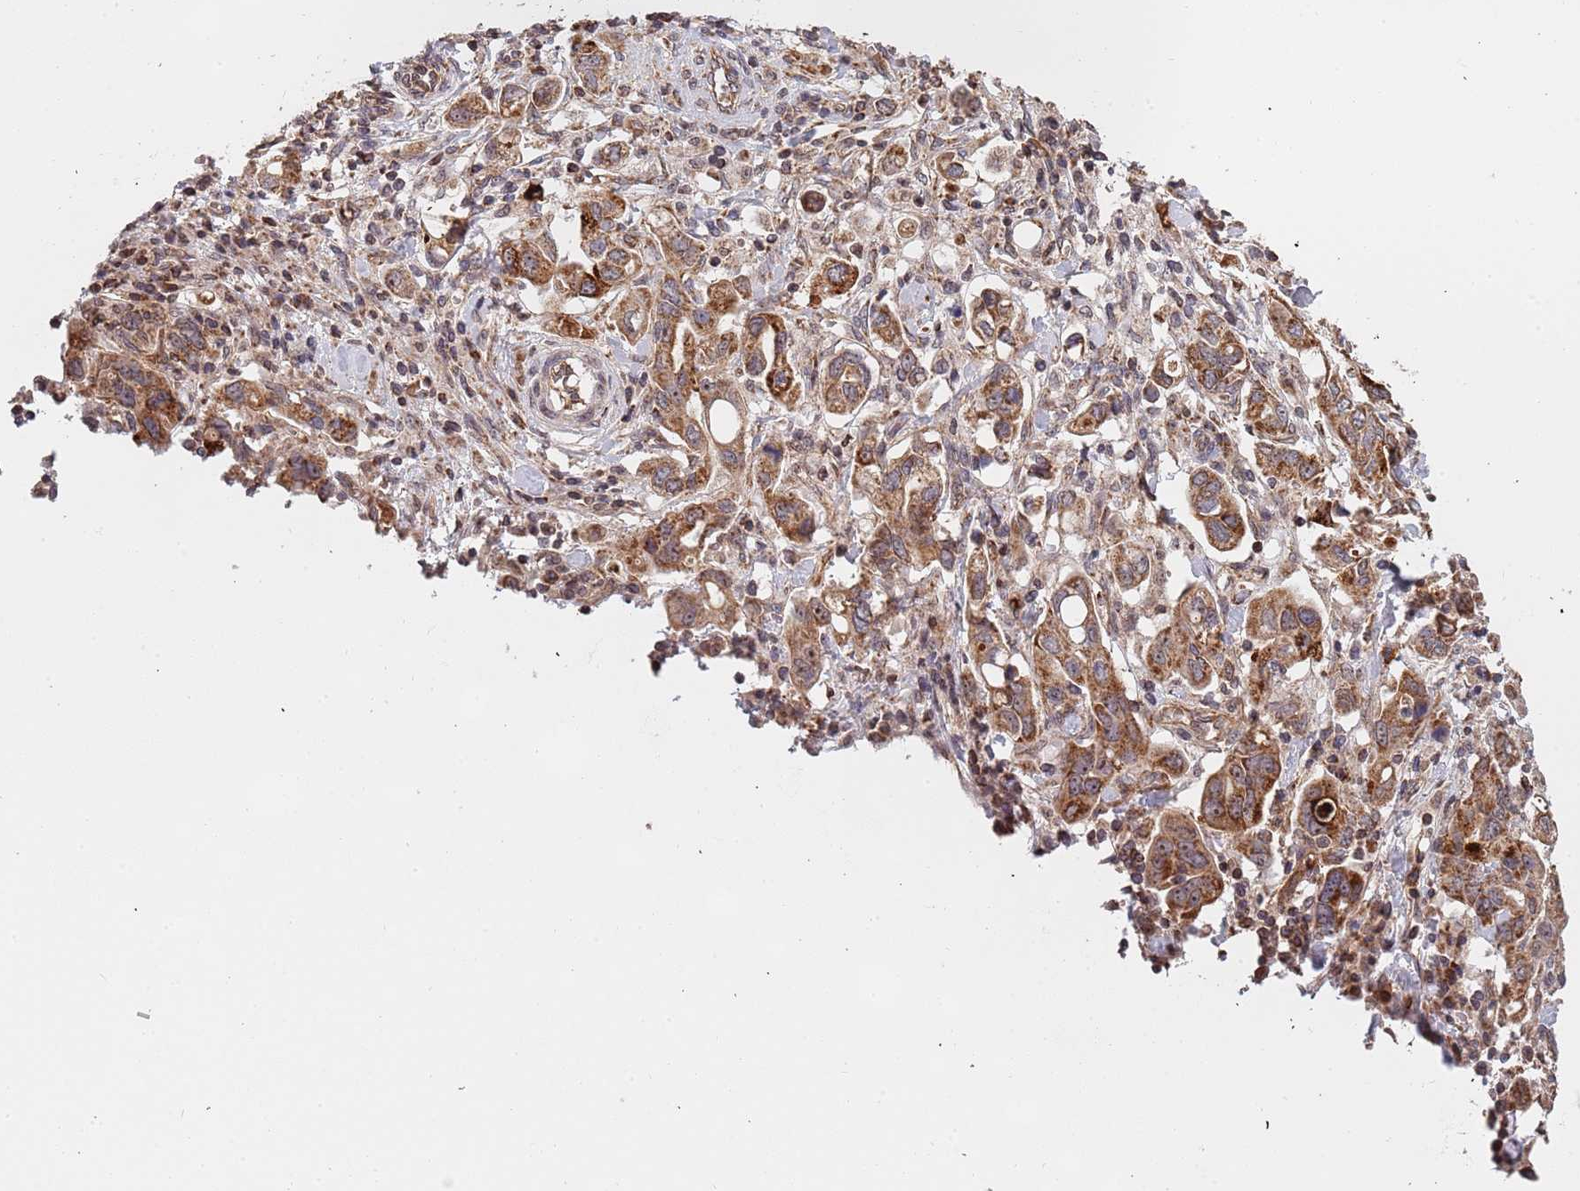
{"staining": {"intensity": "moderate", "quantity": ">75%", "location": "cytoplasmic/membranous"}, "tissue": "stomach cancer", "cell_type": "Tumor cells", "image_type": "cancer", "snomed": [{"axis": "morphology", "description": "Adenocarcinoma, NOS"}, {"axis": "topography", "description": "Stomach, upper"}, {"axis": "topography", "description": "Stomach"}], "caption": "This histopathology image reveals stomach cancer (adenocarcinoma) stained with immunohistochemistry to label a protein in brown. The cytoplasmic/membranous of tumor cells show moderate positivity for the protein. Nuclei are counter-stained blue.", "gene": "DCHS1", "patient": {"sex": "male", "age": 62}}